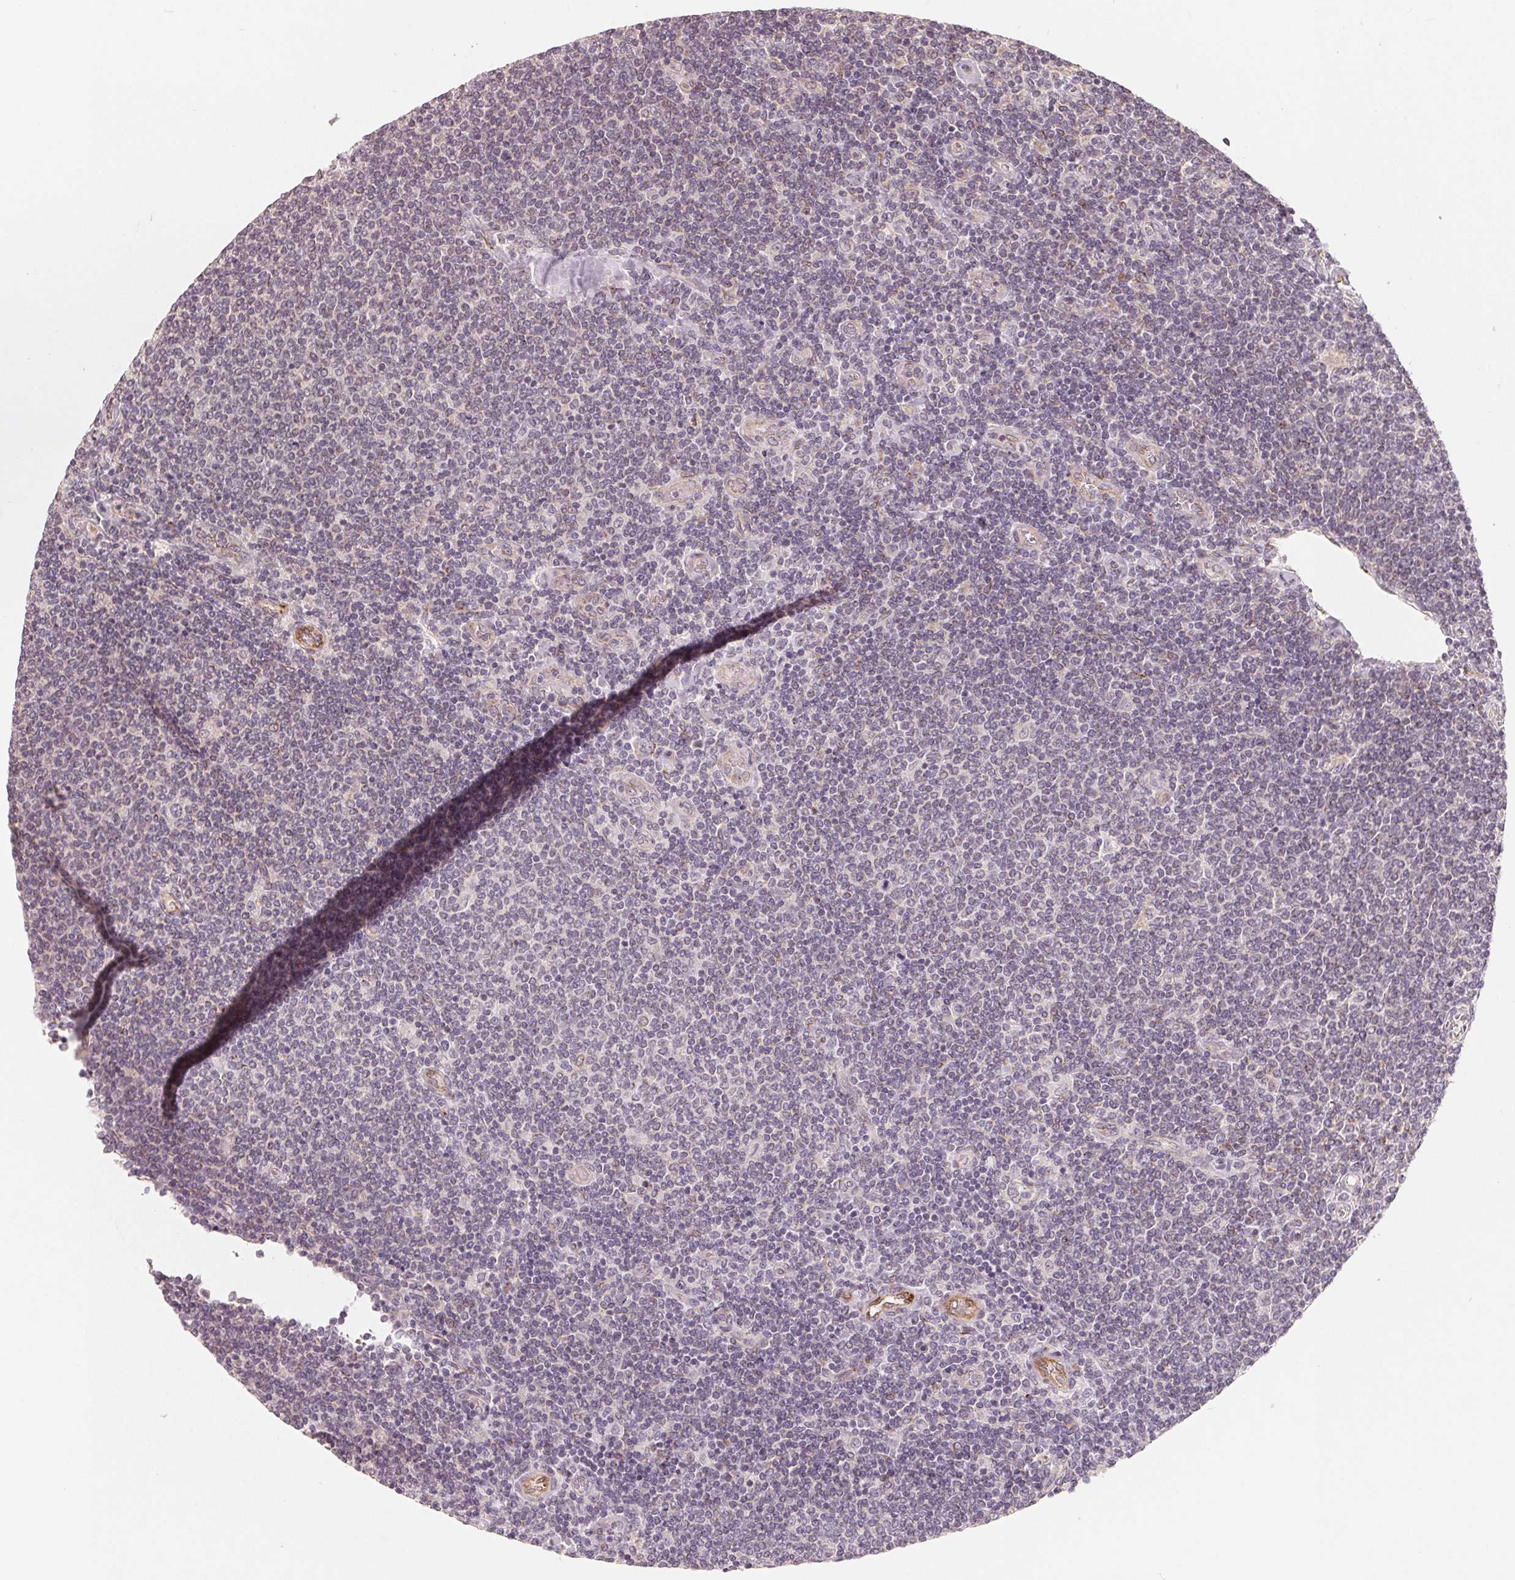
{"staining": {"intensity": "negative", "quantity": "none", "location": "none"}, "tissue": "lymphoma", "cell_type": "Tumor cells", "image_type": "cancer", "snomed": [{"axis": "morphology", "description": "Malignant lymphoma, non-Hodgkin's type, Low grade"}, {"axis": "topography", "description": "Lymph node"}], "caption": "This is an immunohistochemistry (IHC) micrograph of low-grade malignant lymphoma, non-Hodgkin's type. There is no staining in tumor cells.", "gene": "TMSB15B", "patient": {"sex": "male", "age": 52}}